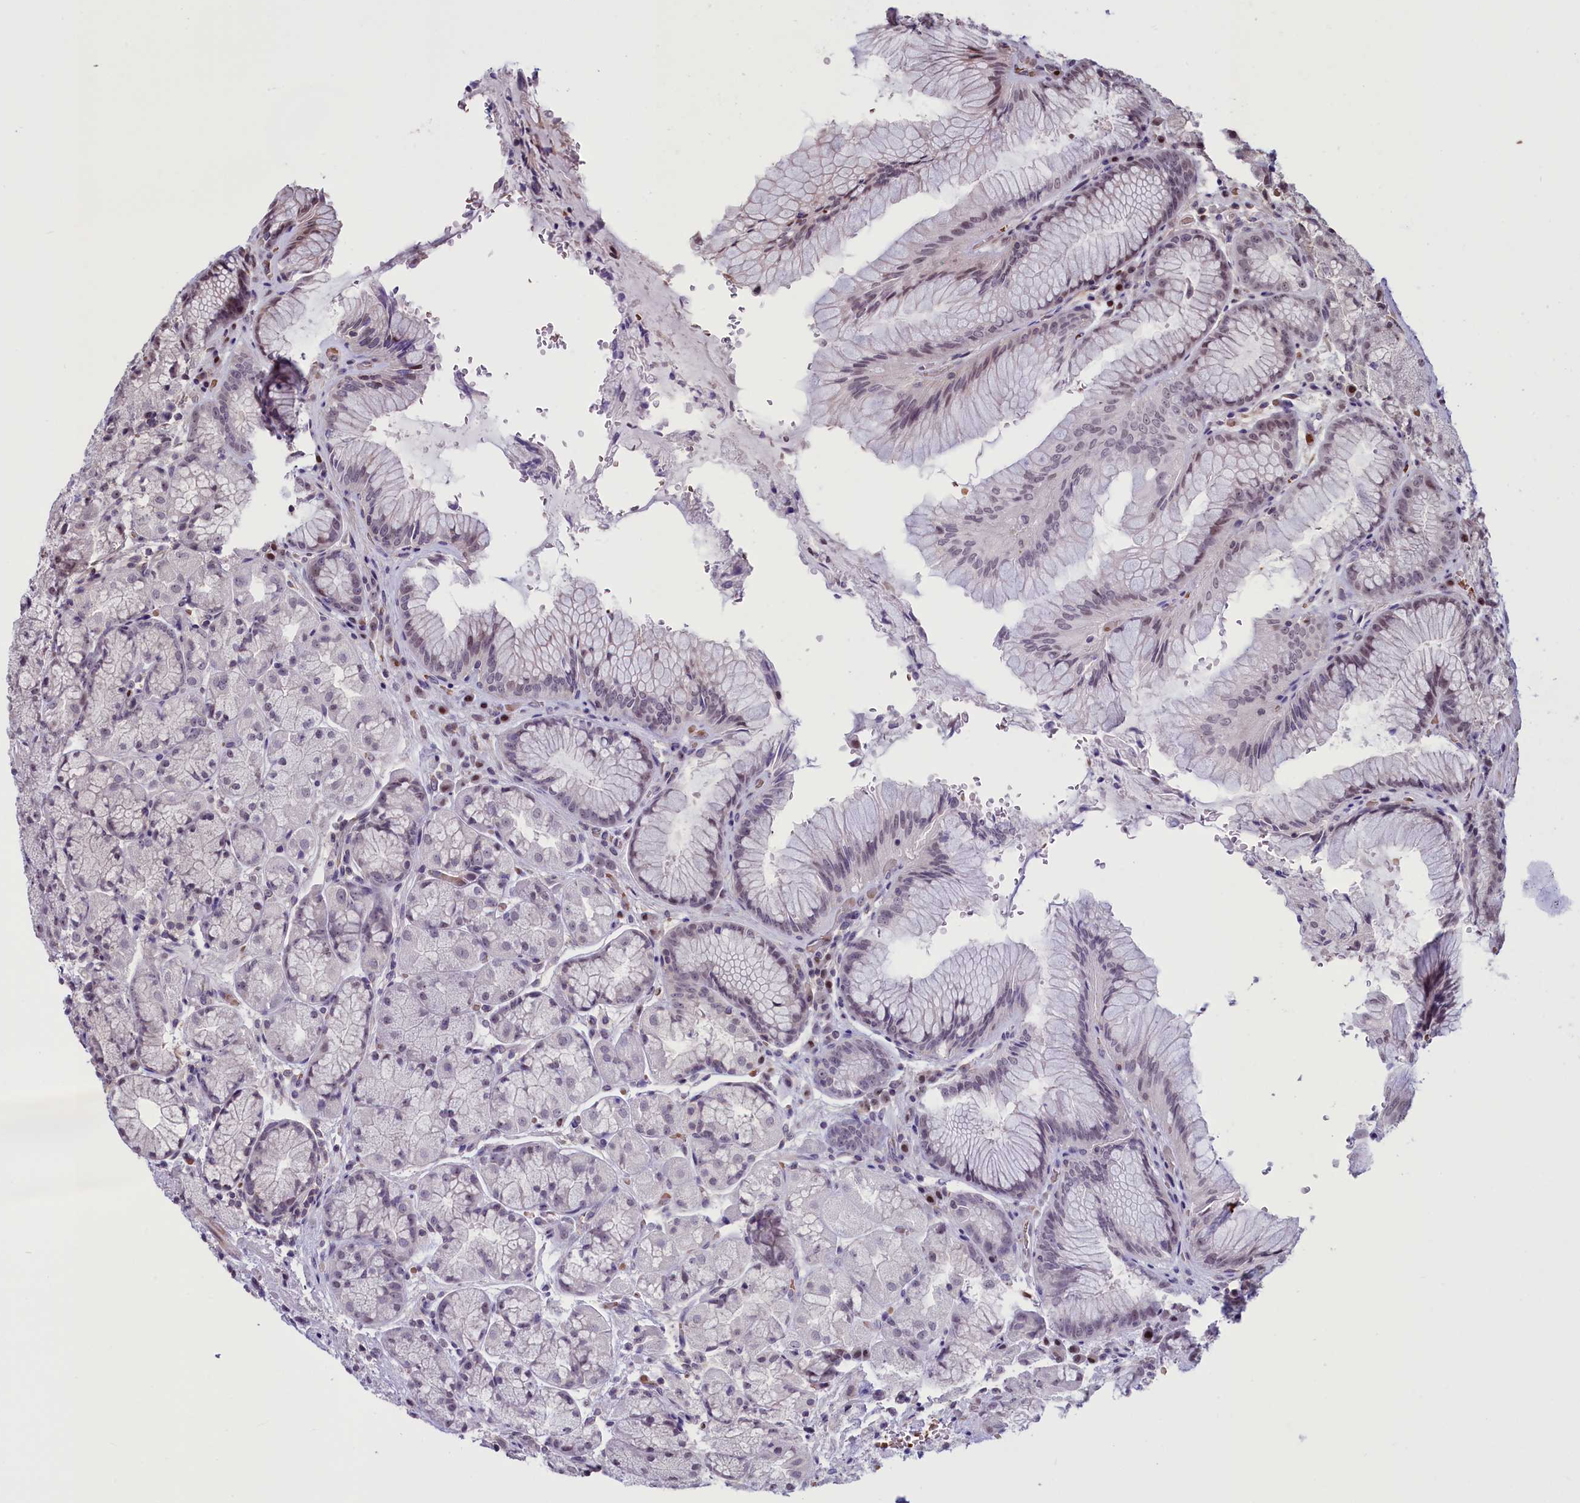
{"staining": {"intensity": "moderate", "quantity": "<25%", "location": "nuclear"}, "tissue": "stomach", "cell_type": "Glandular cells", "image_type": "normal", "snomed": [{"axis": "morphology", "description": "Normal tissue, NOS"}, {"axis": "topography", "description": "Stomach"}], "caption": "Immunohistochemistry (DAB (3,3'-diaminobenzidine)) staining of unremarkable human stomach reveals moderate nuclear protein expression in about <25% of glandular cells.", "gene": "SHFL", "patient": {"sex": "male", "age": 63}}